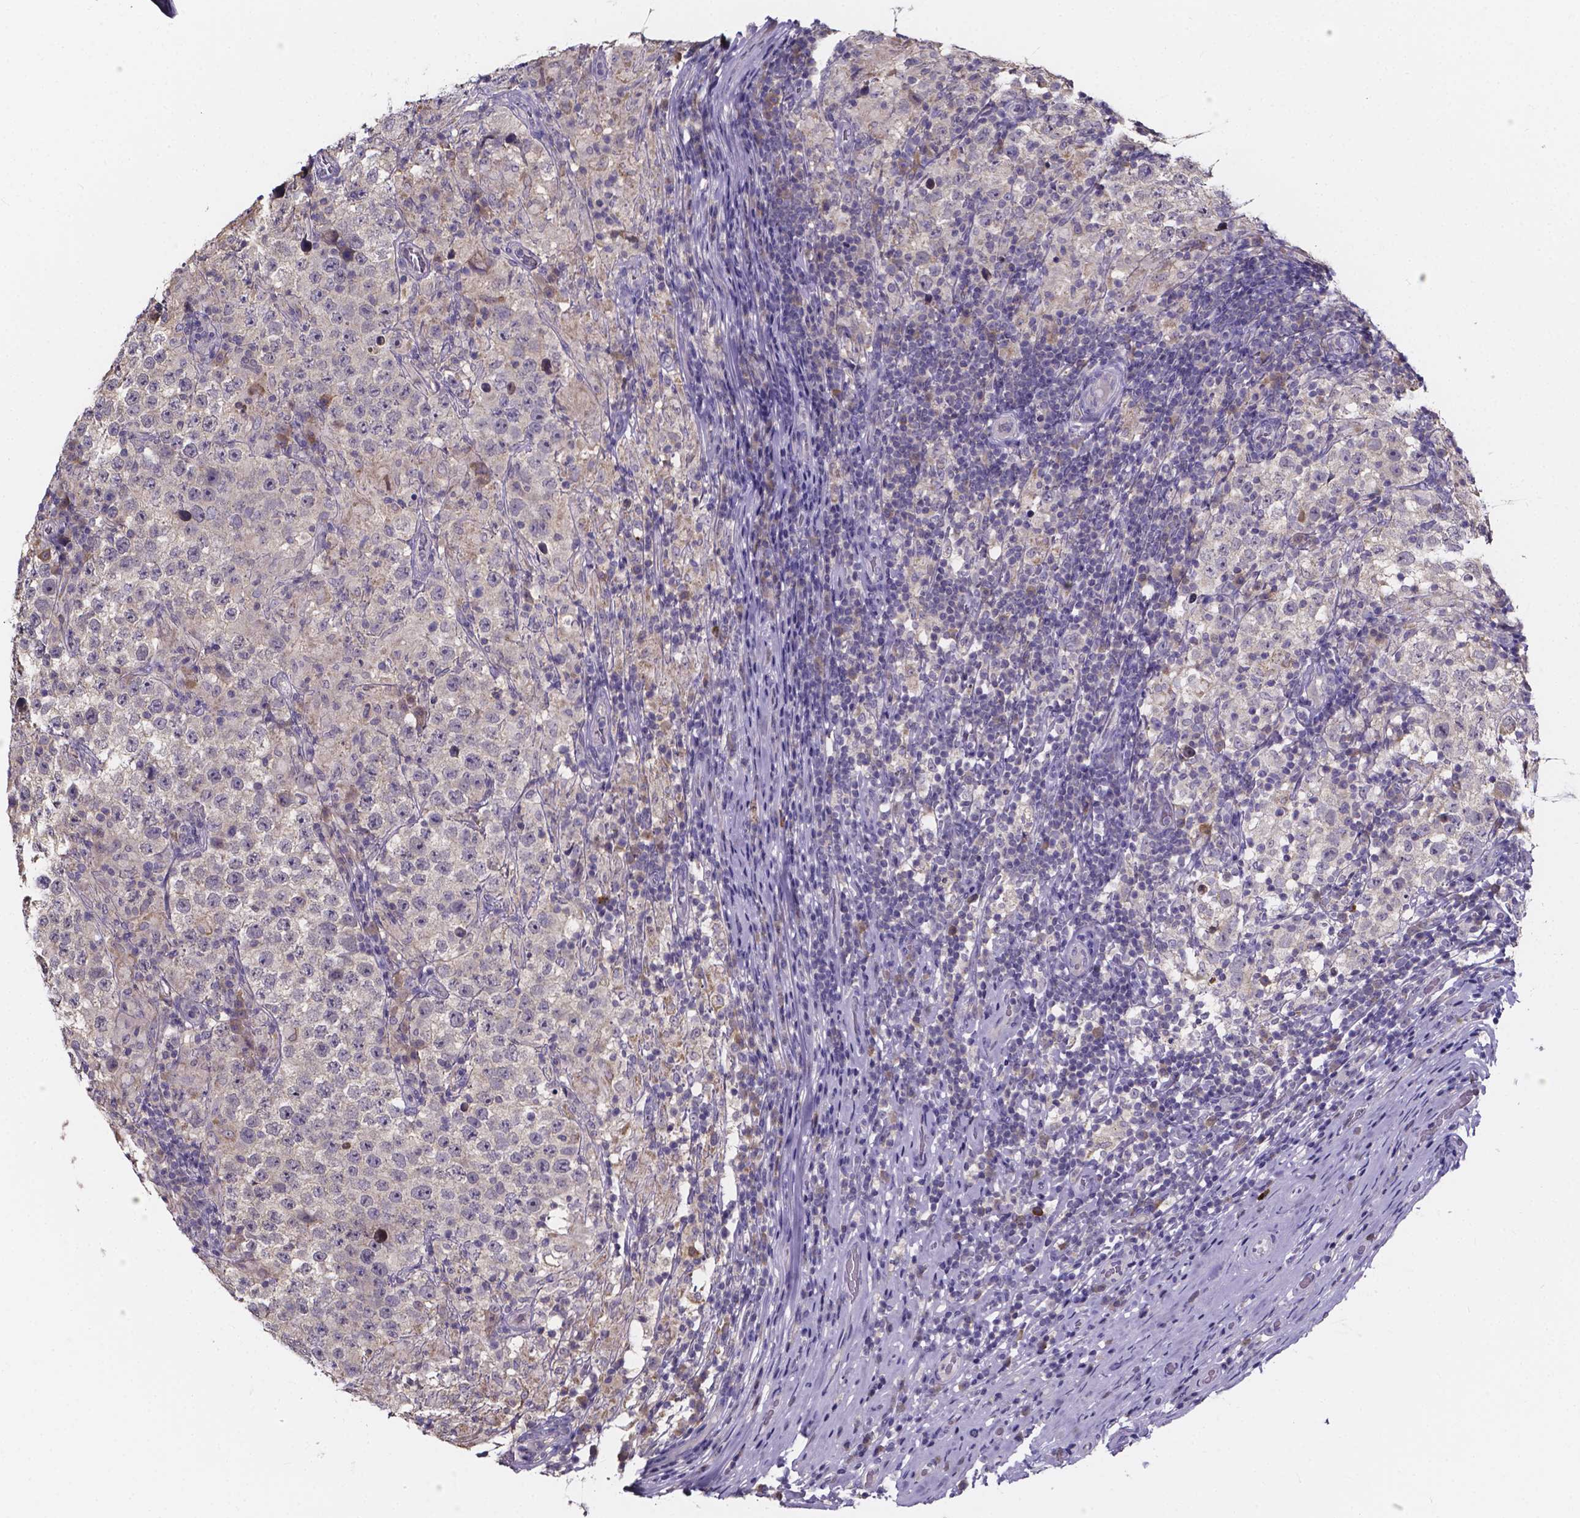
{"staining": {"intensity": "negative", "quantity": "none", "location": "none"}, "tissue": "testis cancer", "cell_type": "Tumor cells", "image_type": "cancer", "snomed": [{"axis": "morphology", "description": "Seminoma, NOS"}, {"axis": "morphology", "description": "Carcinoma, Embryonal, NOS"}, {"axis": "topography", "description": "Testis"}], "caption": "Image shows no significant protein expression in tumor cells of testis seminoma.", "gene": "SPOCD1", "patient": {"sex": "male", "age": 41}}